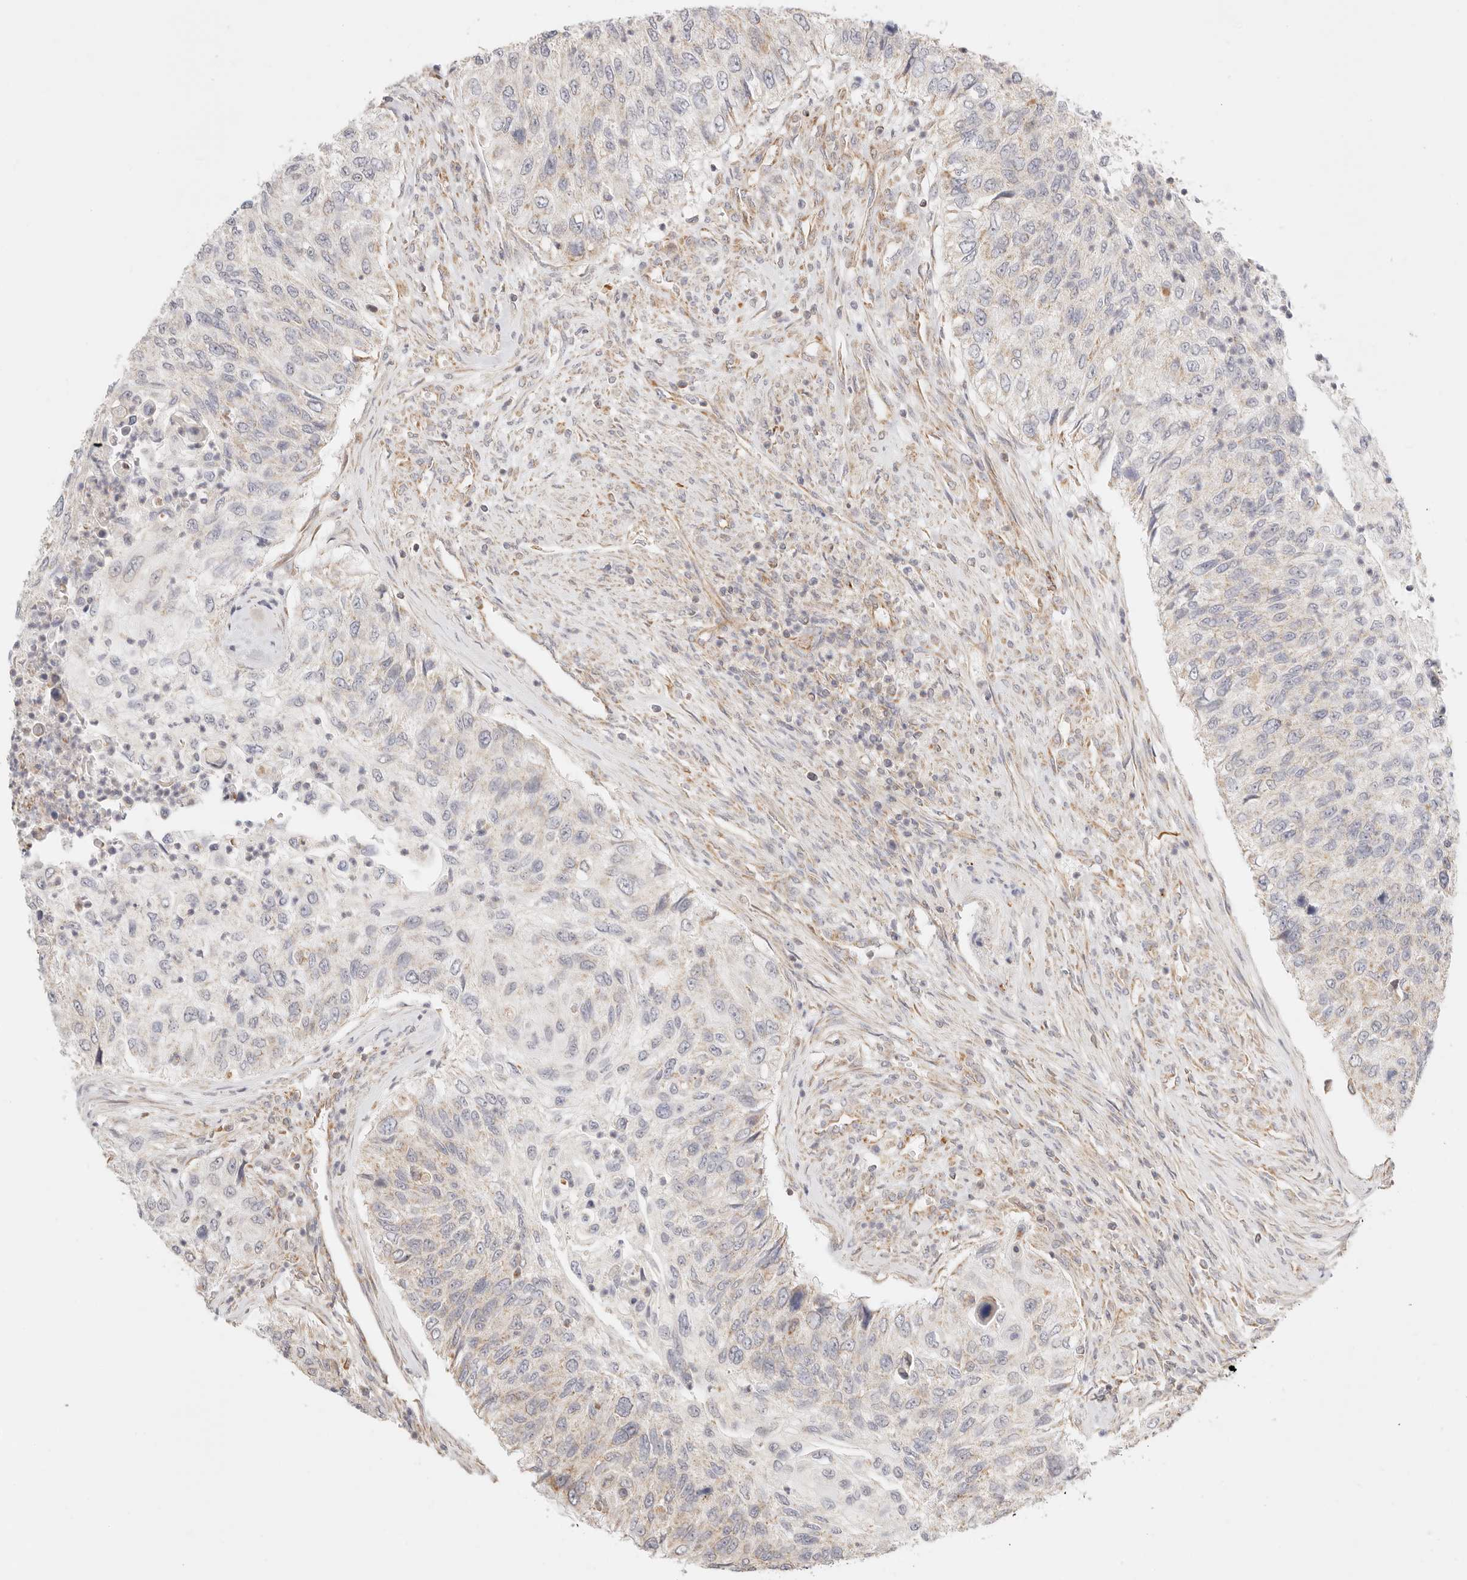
{"staining": {"intensity": "weak", "quantity": "<25%", "location": "cytoplasmic/membranous"}, "tissue": "urothelial cancer", "cell_type": "Tumor cells", "image_type": "cancer", "snomed": [{"axis": "morphology", "description": "Urothelial carcinoma, High grade"}, {"axis": "topography", "description": "Urinary bladder"}], "caption": "Urothelial cancer was stained to show a protein in brown. There is no significant positivity in tumor cells.", "gene": "ZC3H11A", "patient": {"sex": "female", "age": 60}}